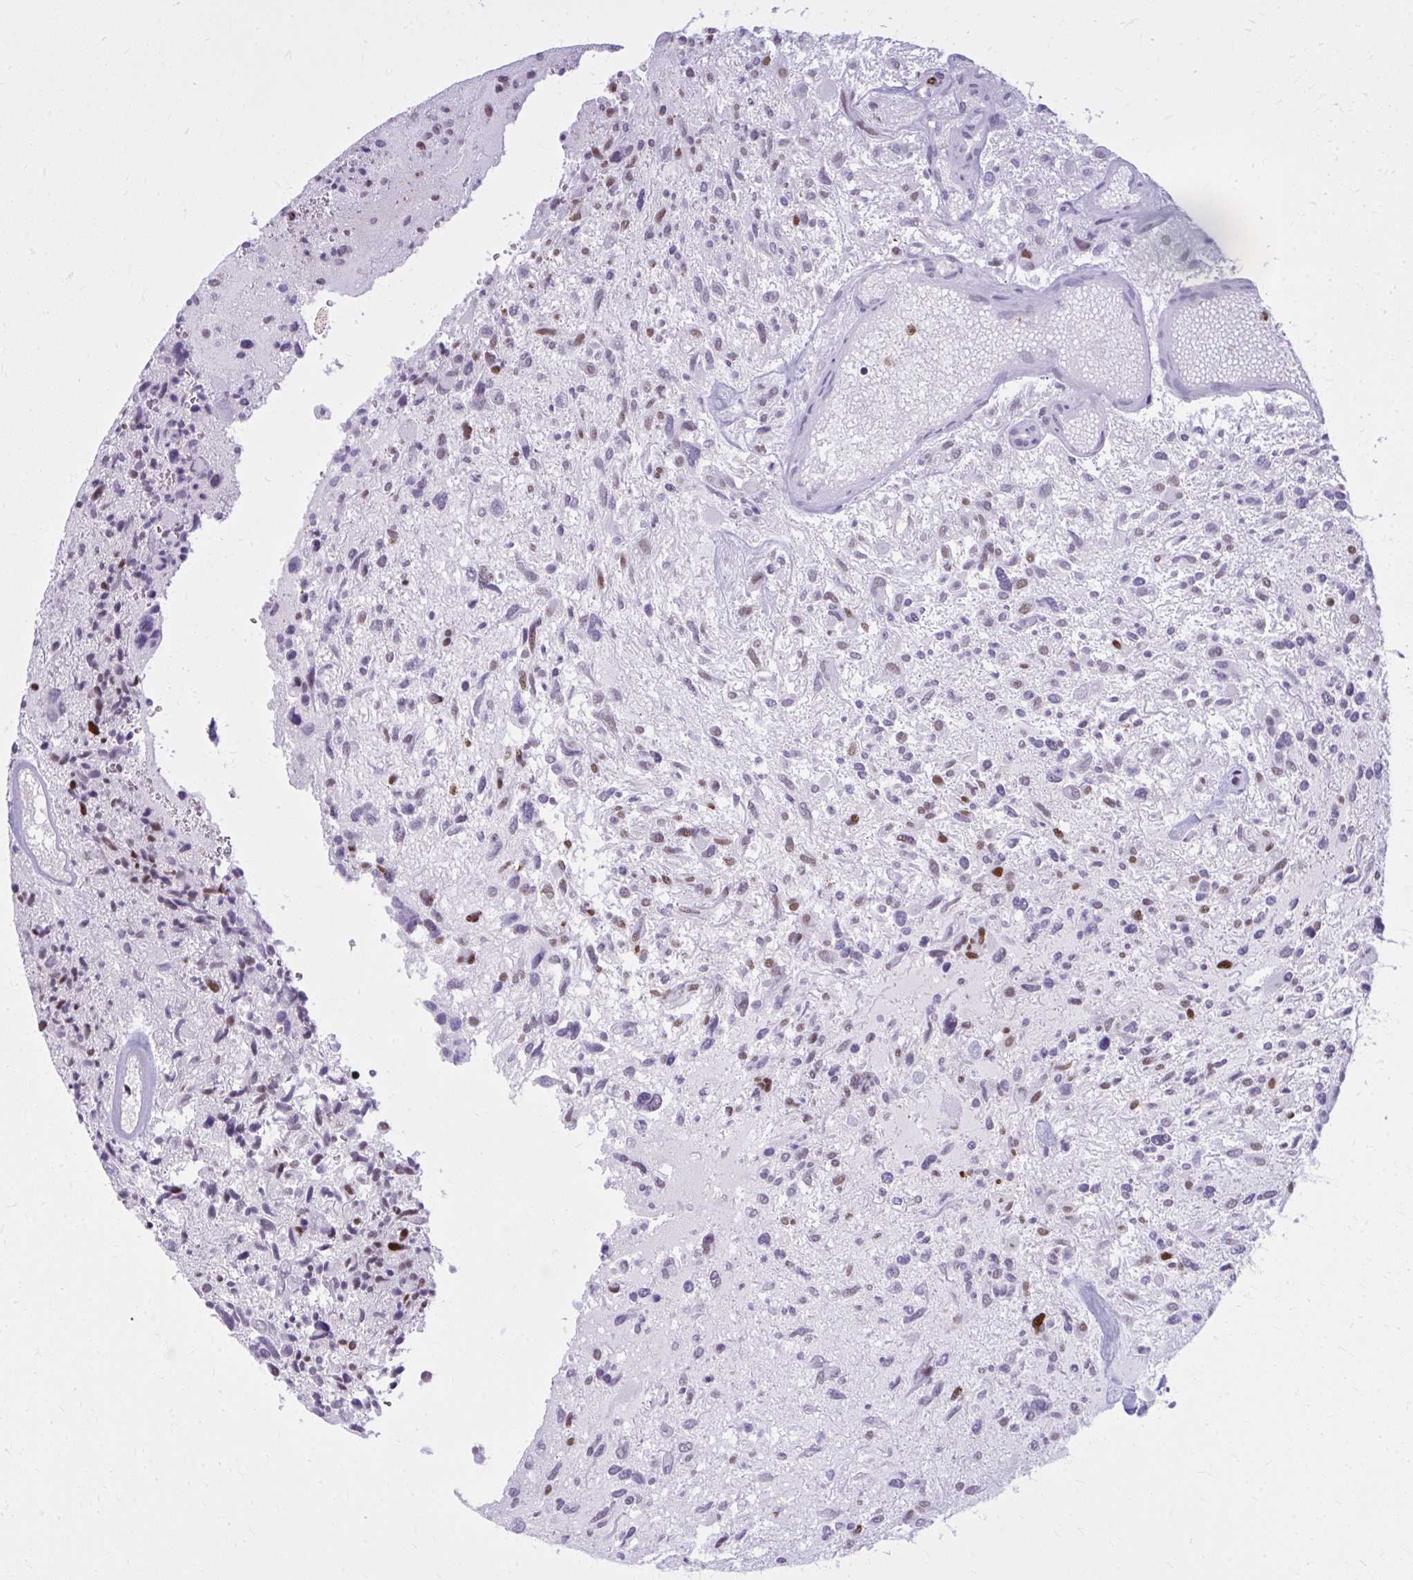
{"staining": {"intensity": "strong", "quantity": "<25%", "location": "nuclear"}, "tissue": "glioma", "cell_type": "Tumor cells", "image_type": "cancer", "snomed": [{"axis": "morphology", "description": "Glioma, malignant, High grade"}, {"axis": "topography", "description": "Brain"}], "caption": "Immunohistochemistry (IHC) of malignant glioma (high-grade) reveals medium levels of strong nuclear staining in about <25% of tumor cells.", "gene": "ZNF559", "patient": {"sex": "female", "age": 11}}